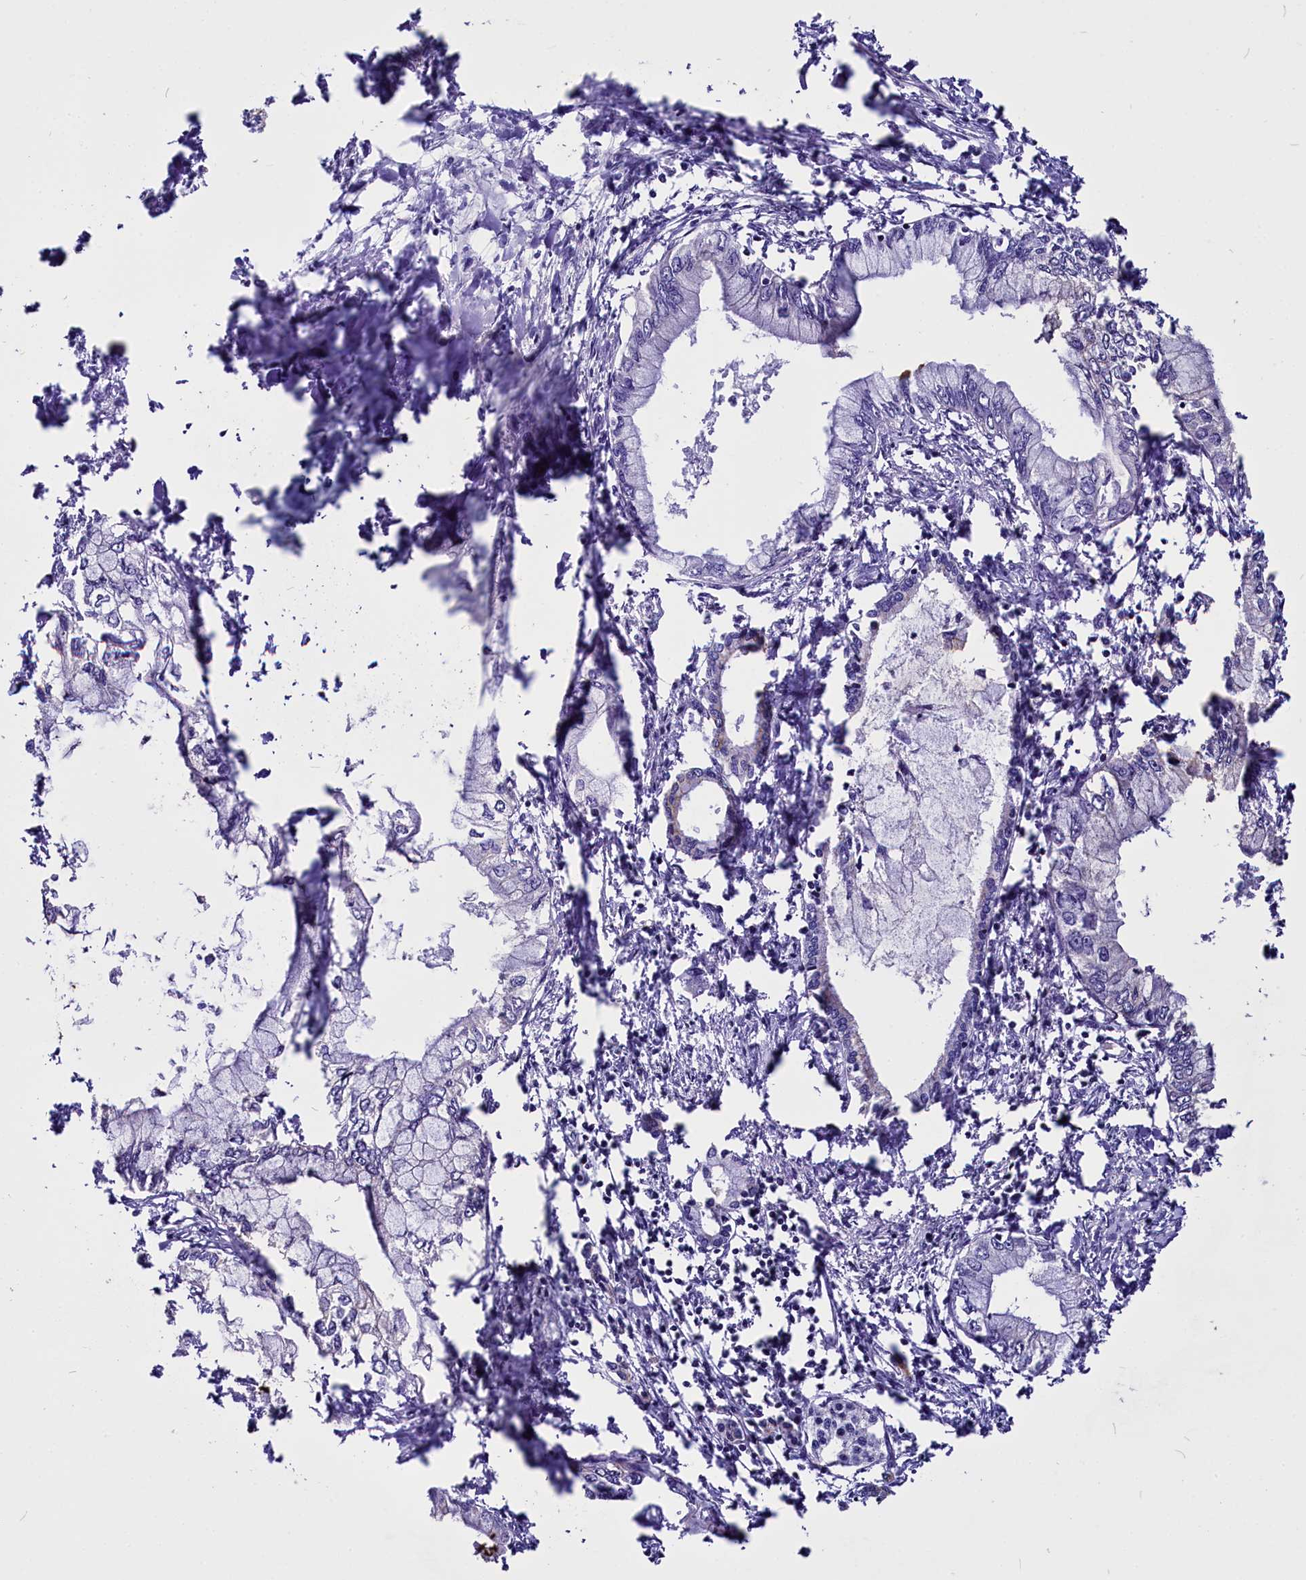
{"staining": {"intensity": "negative", "quantity": "none", "location": "none"}, "tissue": "pancreatic cancer", "cell_type": "Tumor cells", "image_type": "cancer", "snomed": [{"axis": "morphology", "description": "Adenocarcinoma, NOS"}, {"axis": "topography", "description": "Pancreas"}], "caption": "Immunohistochemistry histopathology image of neoplastic tissue: human adenocarcinoma (pancreatic) stained with DAB reveals no significant protein staining in tumor cells.", "gene": "CEP170", "patient": {"sex": "male", "age": 48}}